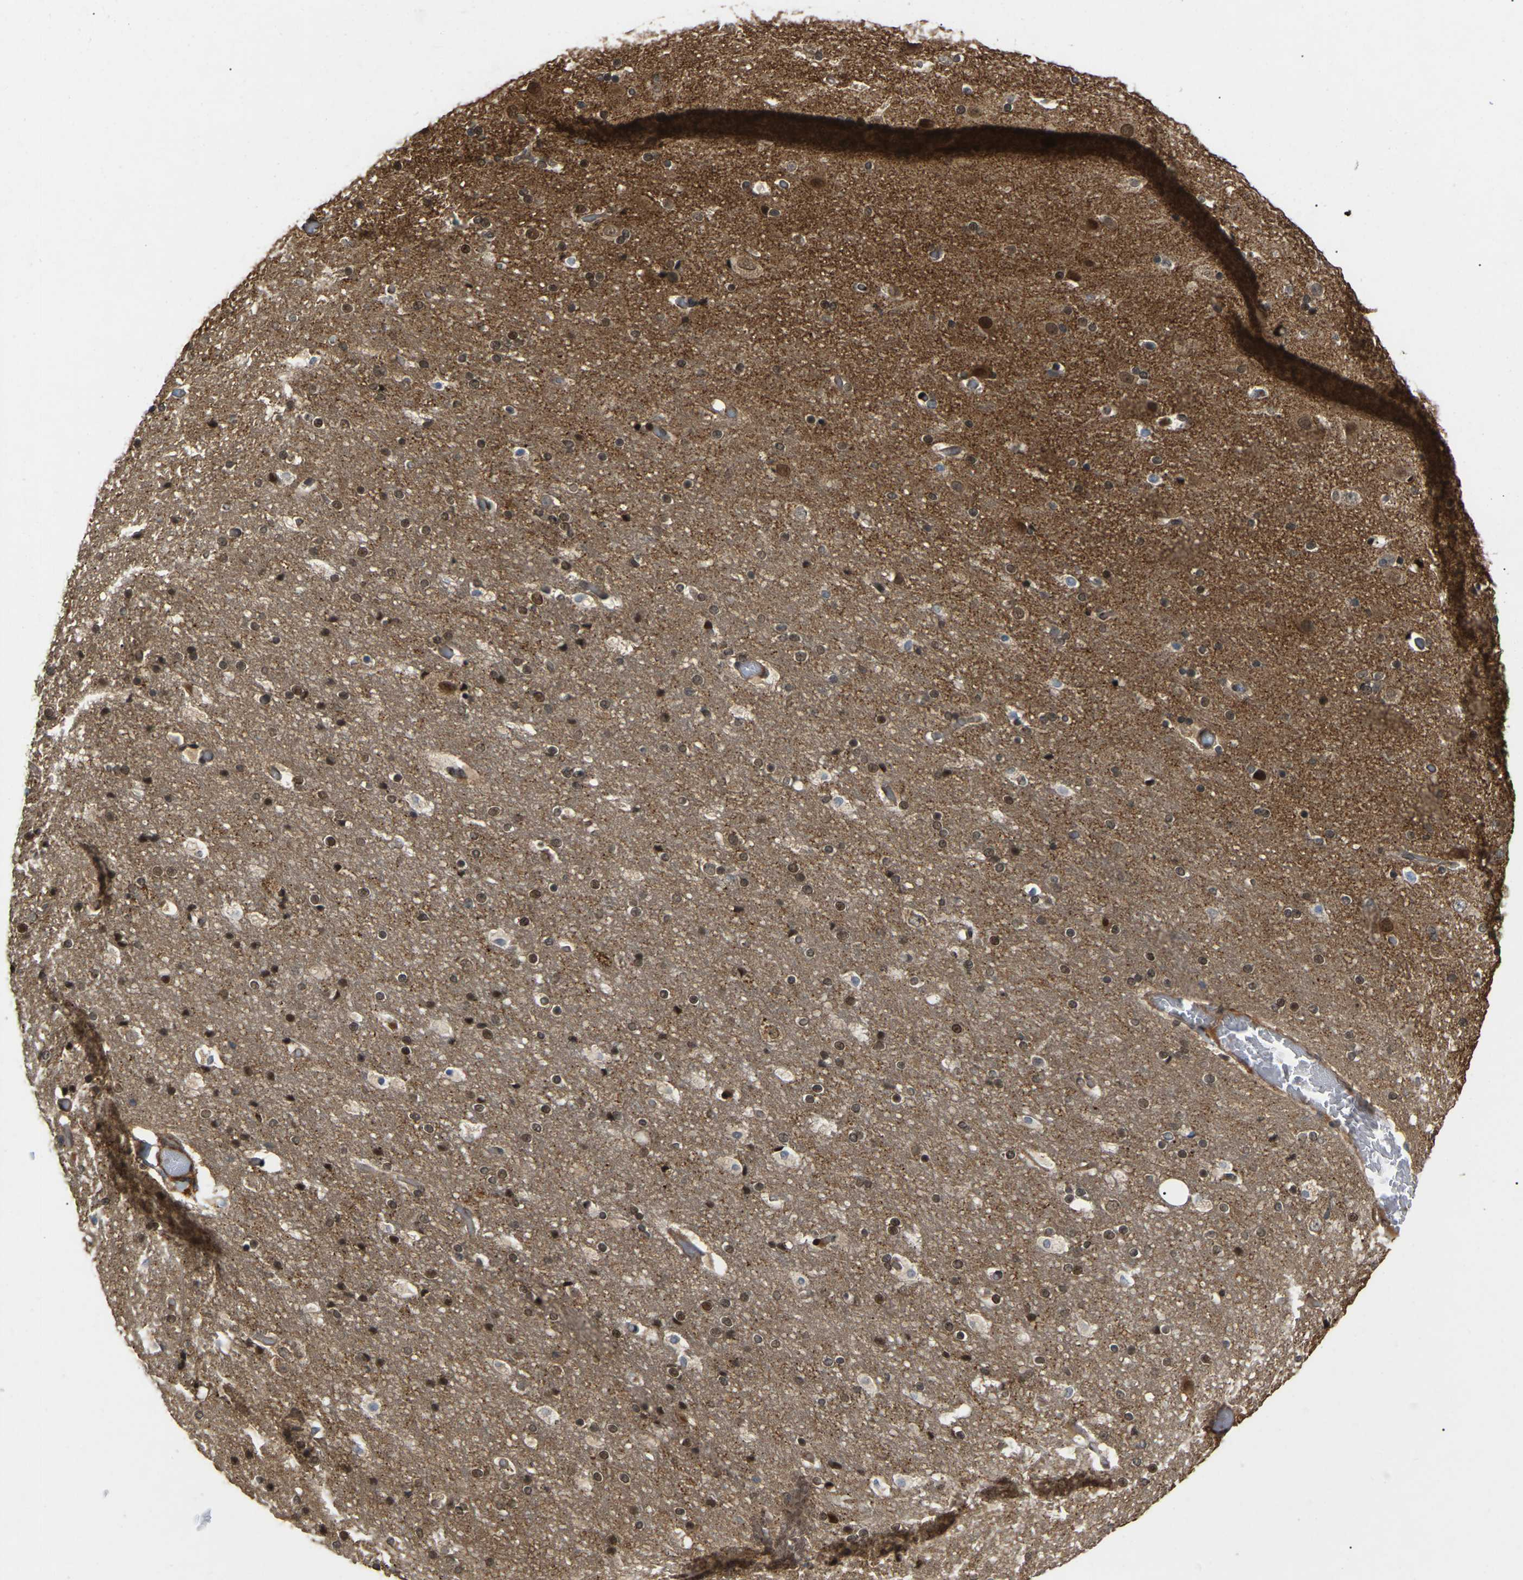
{"staining": {"intensity": "moderate", "quantity": ">75%", "location": "cytoplasmic/membranous"}, "tissue": "cerebral cortex", "cell_type": "Endothelial cells", "image_type": "normal", "snomed": [{"axis": "morphology", "description": "Normal tissue, NOS"}, {"axis": "topography", "description": "Cerebral cortex"}], "caption": "A brown stain highlights moderate cytoplasmic/membranous expression of a protein in endothelial cells of unremarkable cerebral cortex.", "gene": "KIAA1549", "patient": {"sex": "male", "age": 57}}